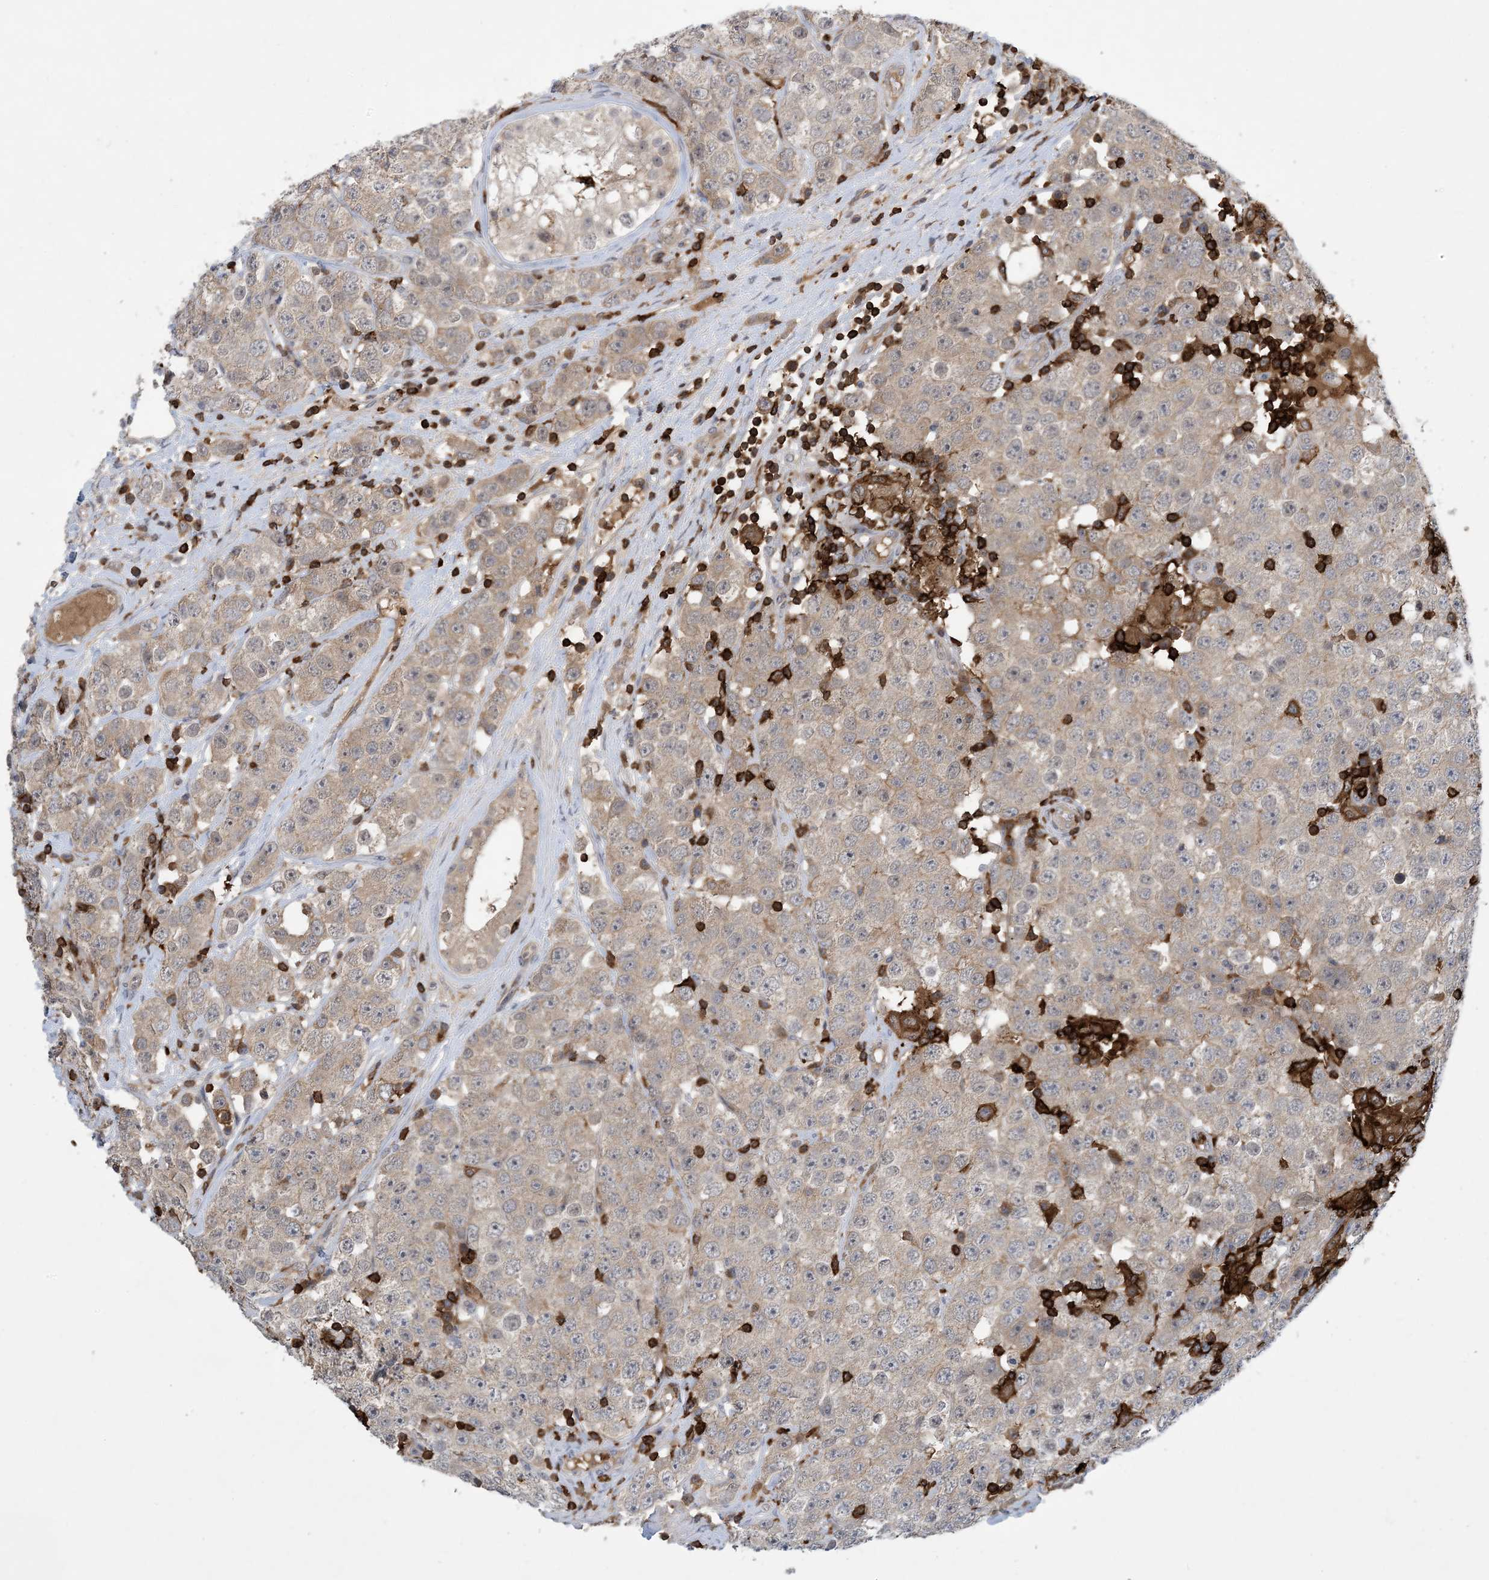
{"staining": {"intensity": "weak", "quantity": "25%-75%", "location": "cytoplasmic/membranous"}, "tissue": "testis cancer", "cell_type": "Tumor cells", "image_type": "cancer", "snomed": [{"axis": "morphology", "description": "Seminoma, NOS"}, {"axis": "topography", "description": "Testis"}], "caption": "Immunohistochemistry (DAB (3,3'-diaminobenzidine)) staining of seminoma (testis) demonstrates weak cytoplasmic/membranous protein positivity in about 25%-75% of tumor cells.", "gene": "AK9", "patient": {"sex": "male", "age": 28}}